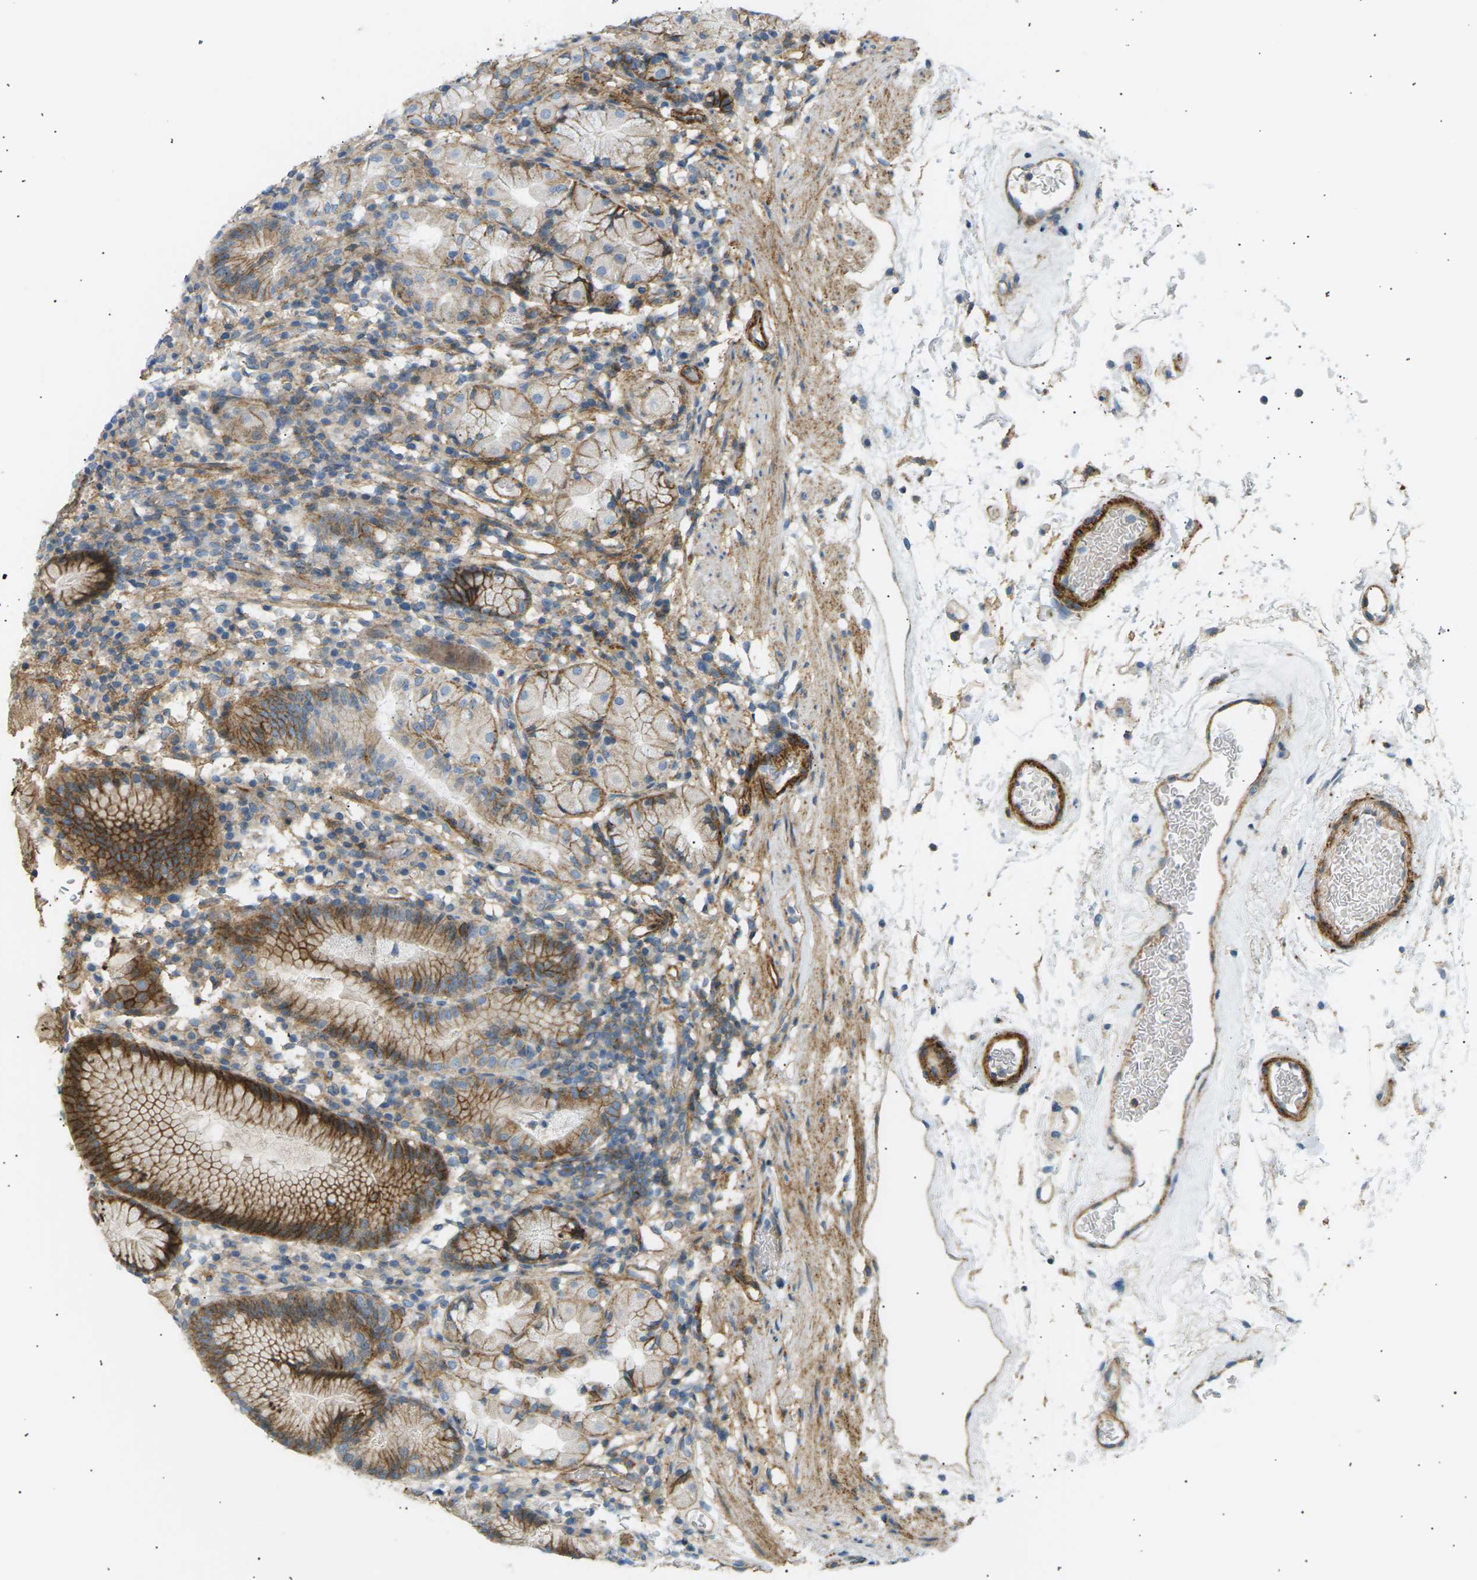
{"staining": {"intensity": "strong", "quantity": "25%-75%", "location": "cytoplasmic/membranous"}, "tissue": "stomach", "cell_type": "Glandular cells", "image_type": "normal", "snomed": [{"axis": "morphology", "description": "Normal tissue, NOS"}, {"axis": "topography", "description": "Stomach"}, {"axis": "topography", "description": "Stomach, lower"}], "caption": "An IHC micrograph of unremarkable tissue is shown. Protein staining in brown highlights strong cytoplasmic/membranous positivity in stomach within glandular cells. (brown staining indicates protein expression, while blue staining denotes nuclei).", "gene": "ATP2B4", "patient": {"sex": "female", "age": 75}}